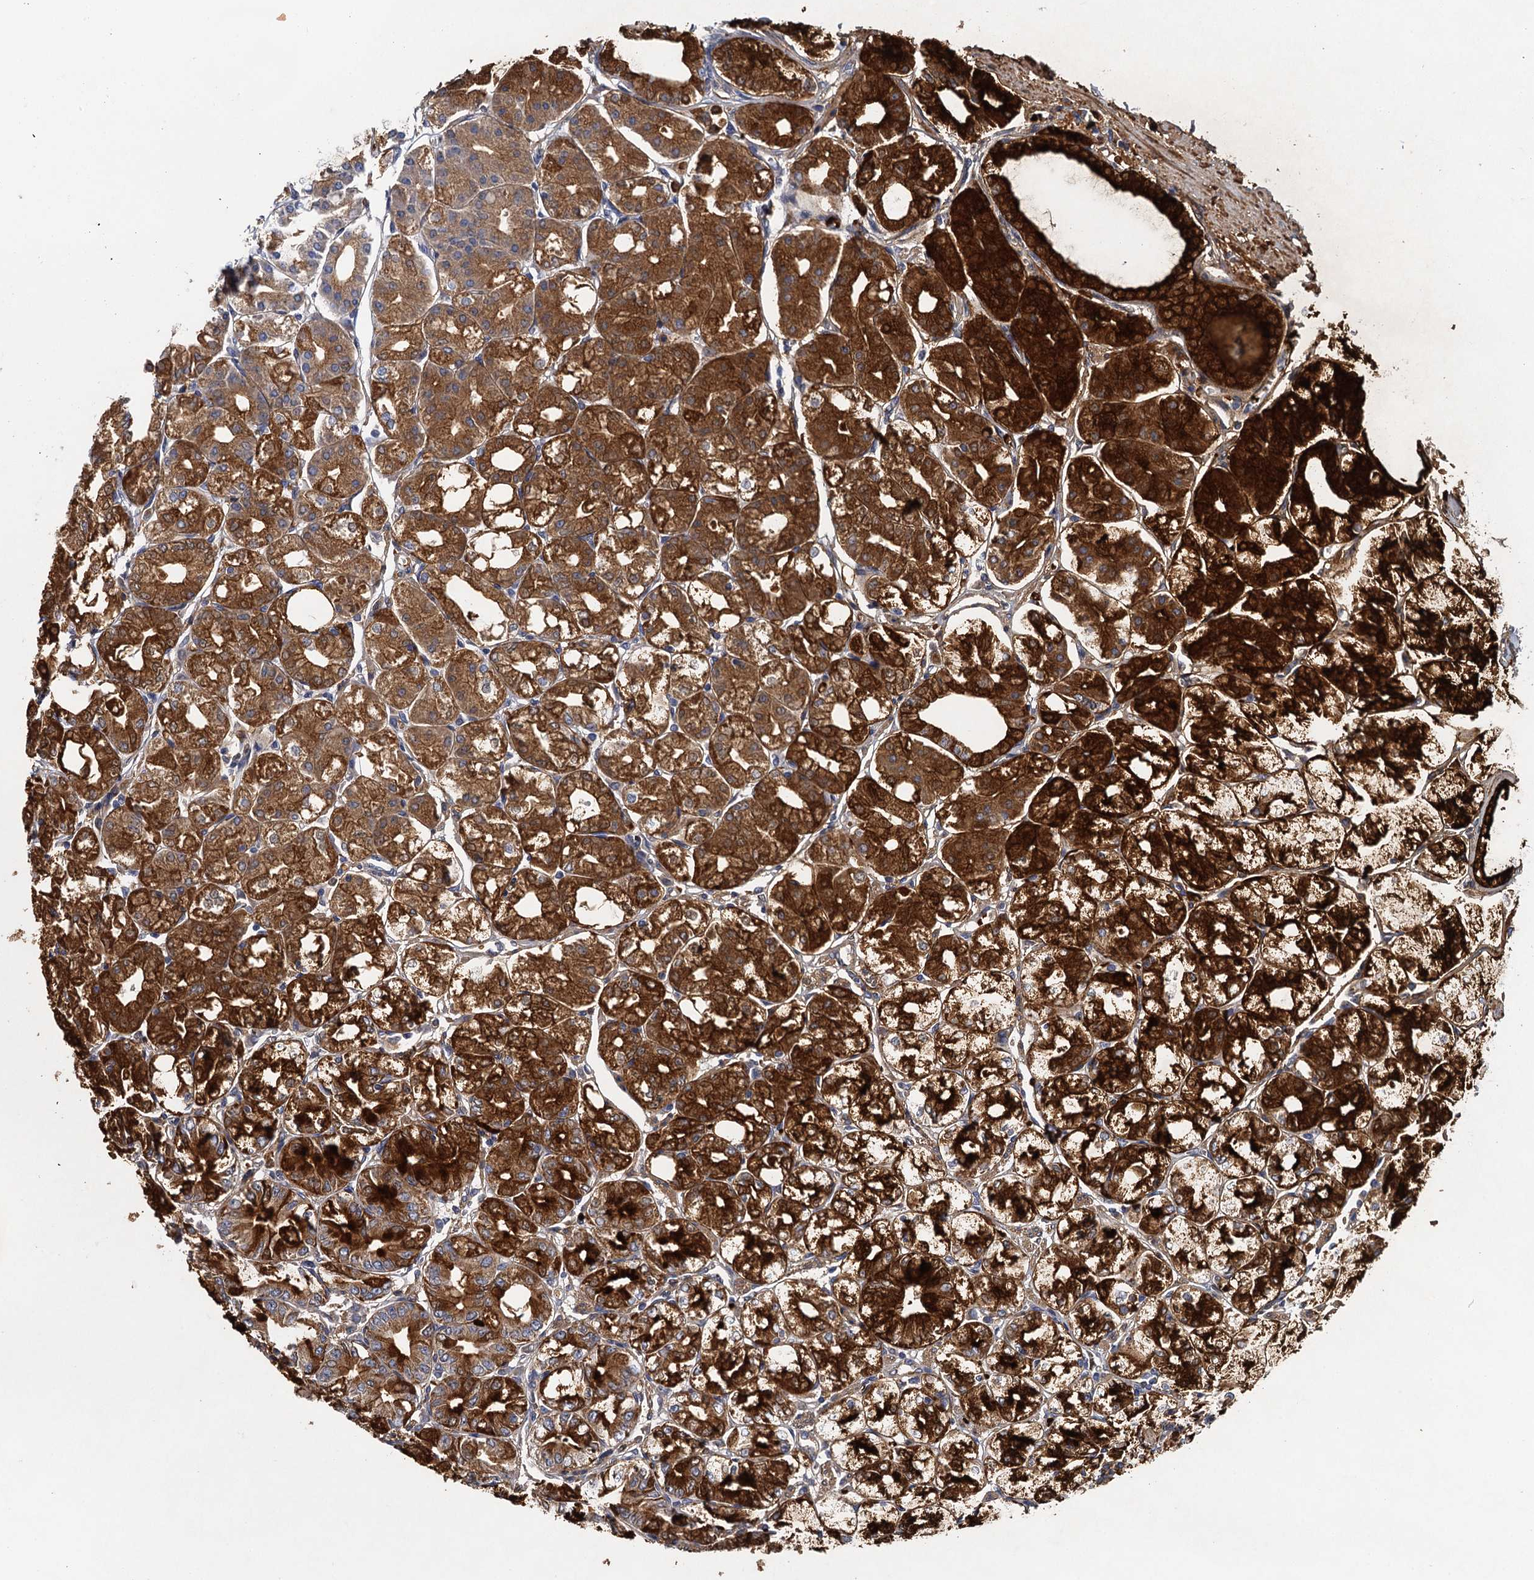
{"staining": {"intensity": "strong", "quantity": "25%-75%", "location": "cytoplasmic/membranous"}, "tissue": "stomach", "cell_type": "Glandular cells", "image_type": "normal", "snomed": [{"axis": "morphology", "description": "Normal tissue, NOS"}, {"axis": "topography", "description": "Stomach, lower"}], "caption": "Immunohistochemistry (IHC) micrograph of unremarkable stomach: human stomach stained using IHC displays high levels of strong protein expression localized specifically in the cytoplasmic/membranous of glandular cells, appearing as a cytoplasmic/membranous brown color.", "gene": "MDM1", "patient": {"sex": "male", "age": 71}}